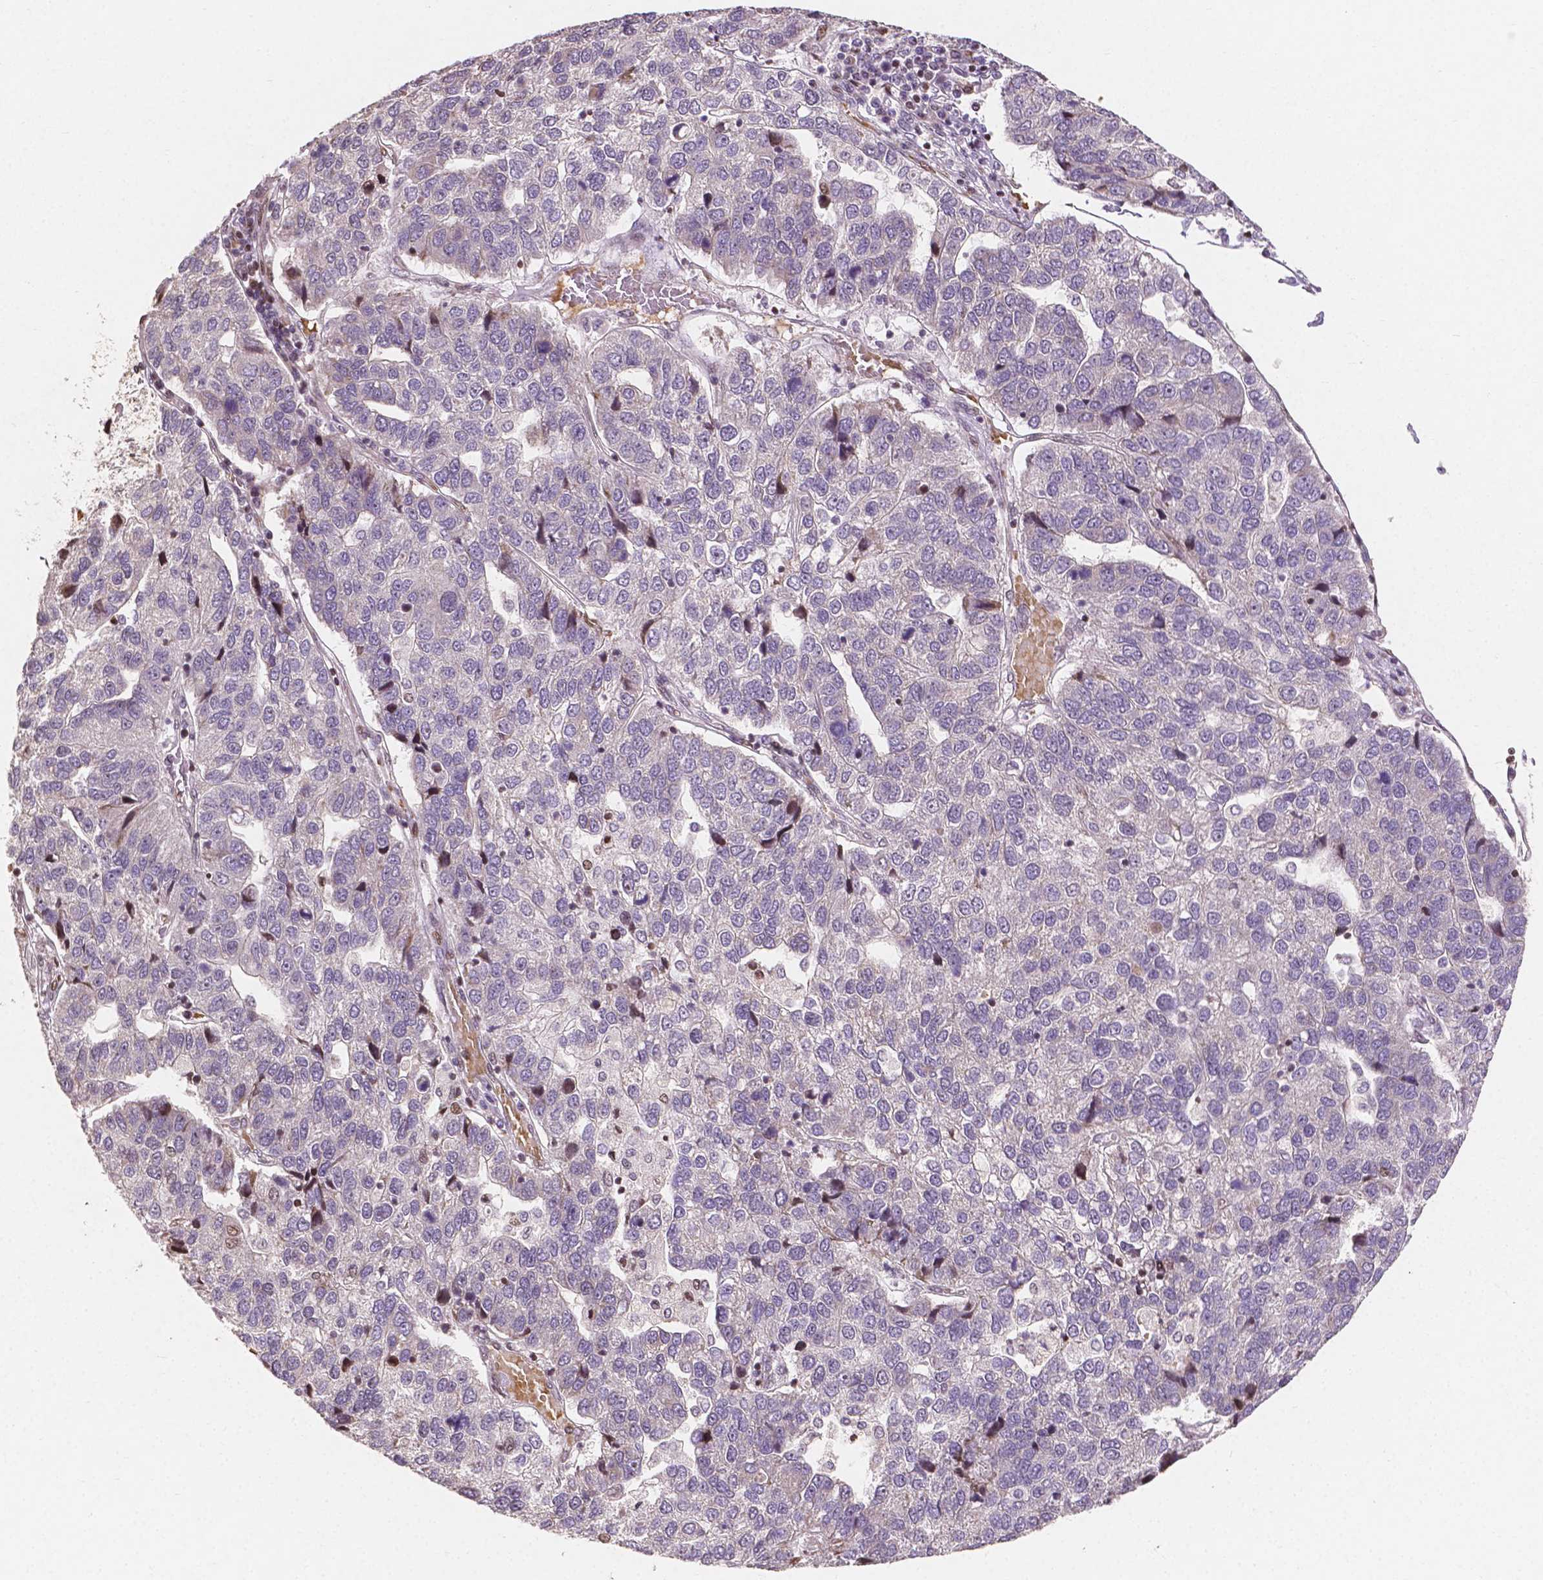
{"staining": {"intensity": "negative", "quantity": "none", "location": "none"}, "tissue": "pancreatic cancer", "cell_type": "Tumor cells", "image_type": "cancer", "snomed": [{"axis": "morphology", "description": "Adenocarcinoma, NOS"}, {"axis": "topography", "description": "Pancreas"}], "caption": "Pancreatic adenocarcinoma was stained to show a protein in brown. There is no significant positivity in tumor cells.", "gene": "PTPN18", "patient": {"sex": "female", "age": 61}}